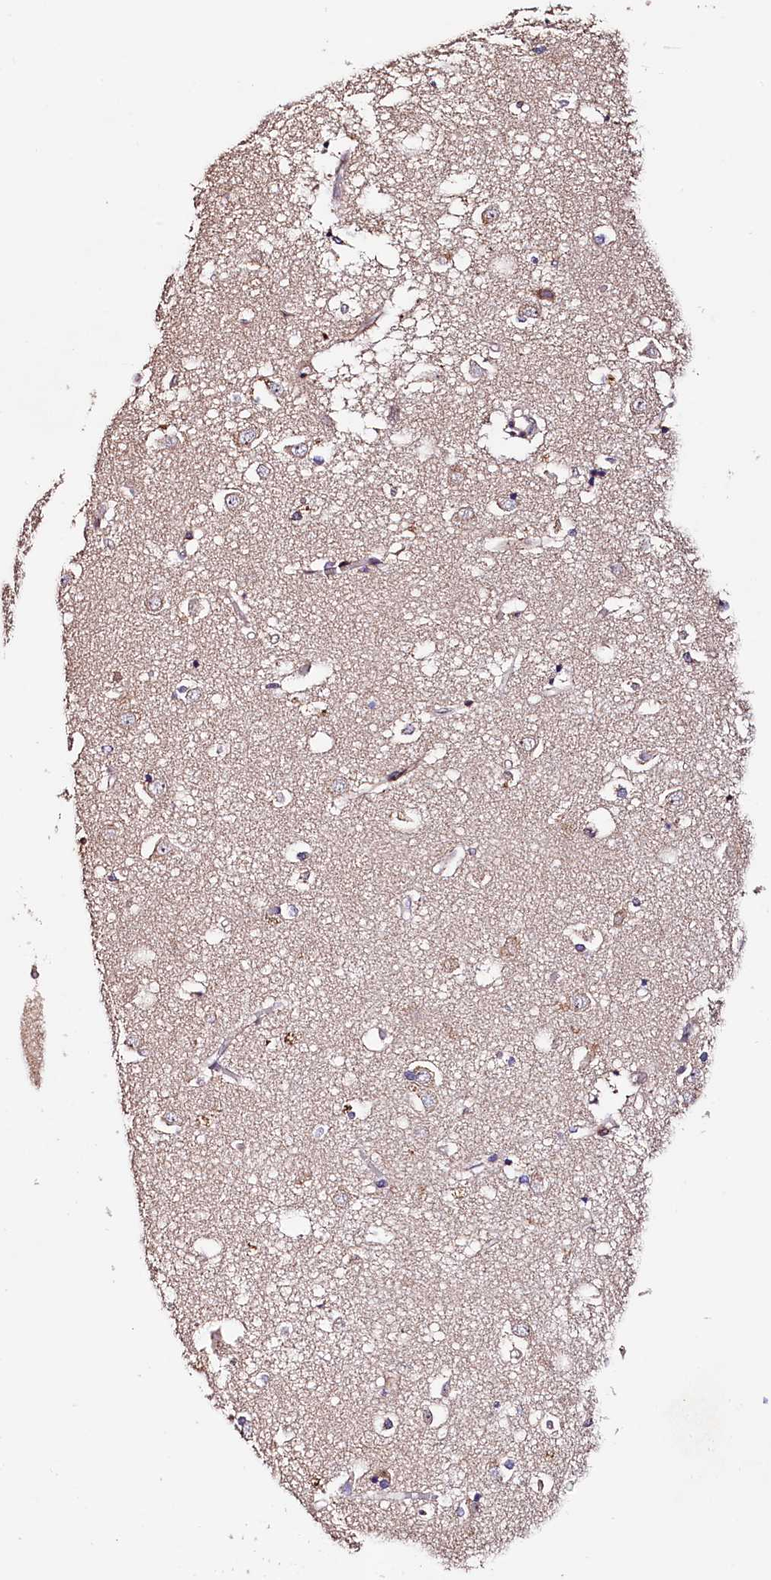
{"staining": {"intensity": "negative", "quantity": "none", "location": "none"}, "tissue": "caudate", "cell_type": "Glial cells", "image_type": "normal", "snomed": [{"axis": "morphology", "description": "Normal tissue, NOS"}, {"axis": "topography", "description": "Lateral ventricle wall"}], "caption": "Immunohistochemical staining of benign caudate demonstrates no significant staining in glial cells. (DAB immunohistochemistry with hematoxylin counter stain).", "gene": "C5orf15", "patient": {"sex": "male", "age": 45}}